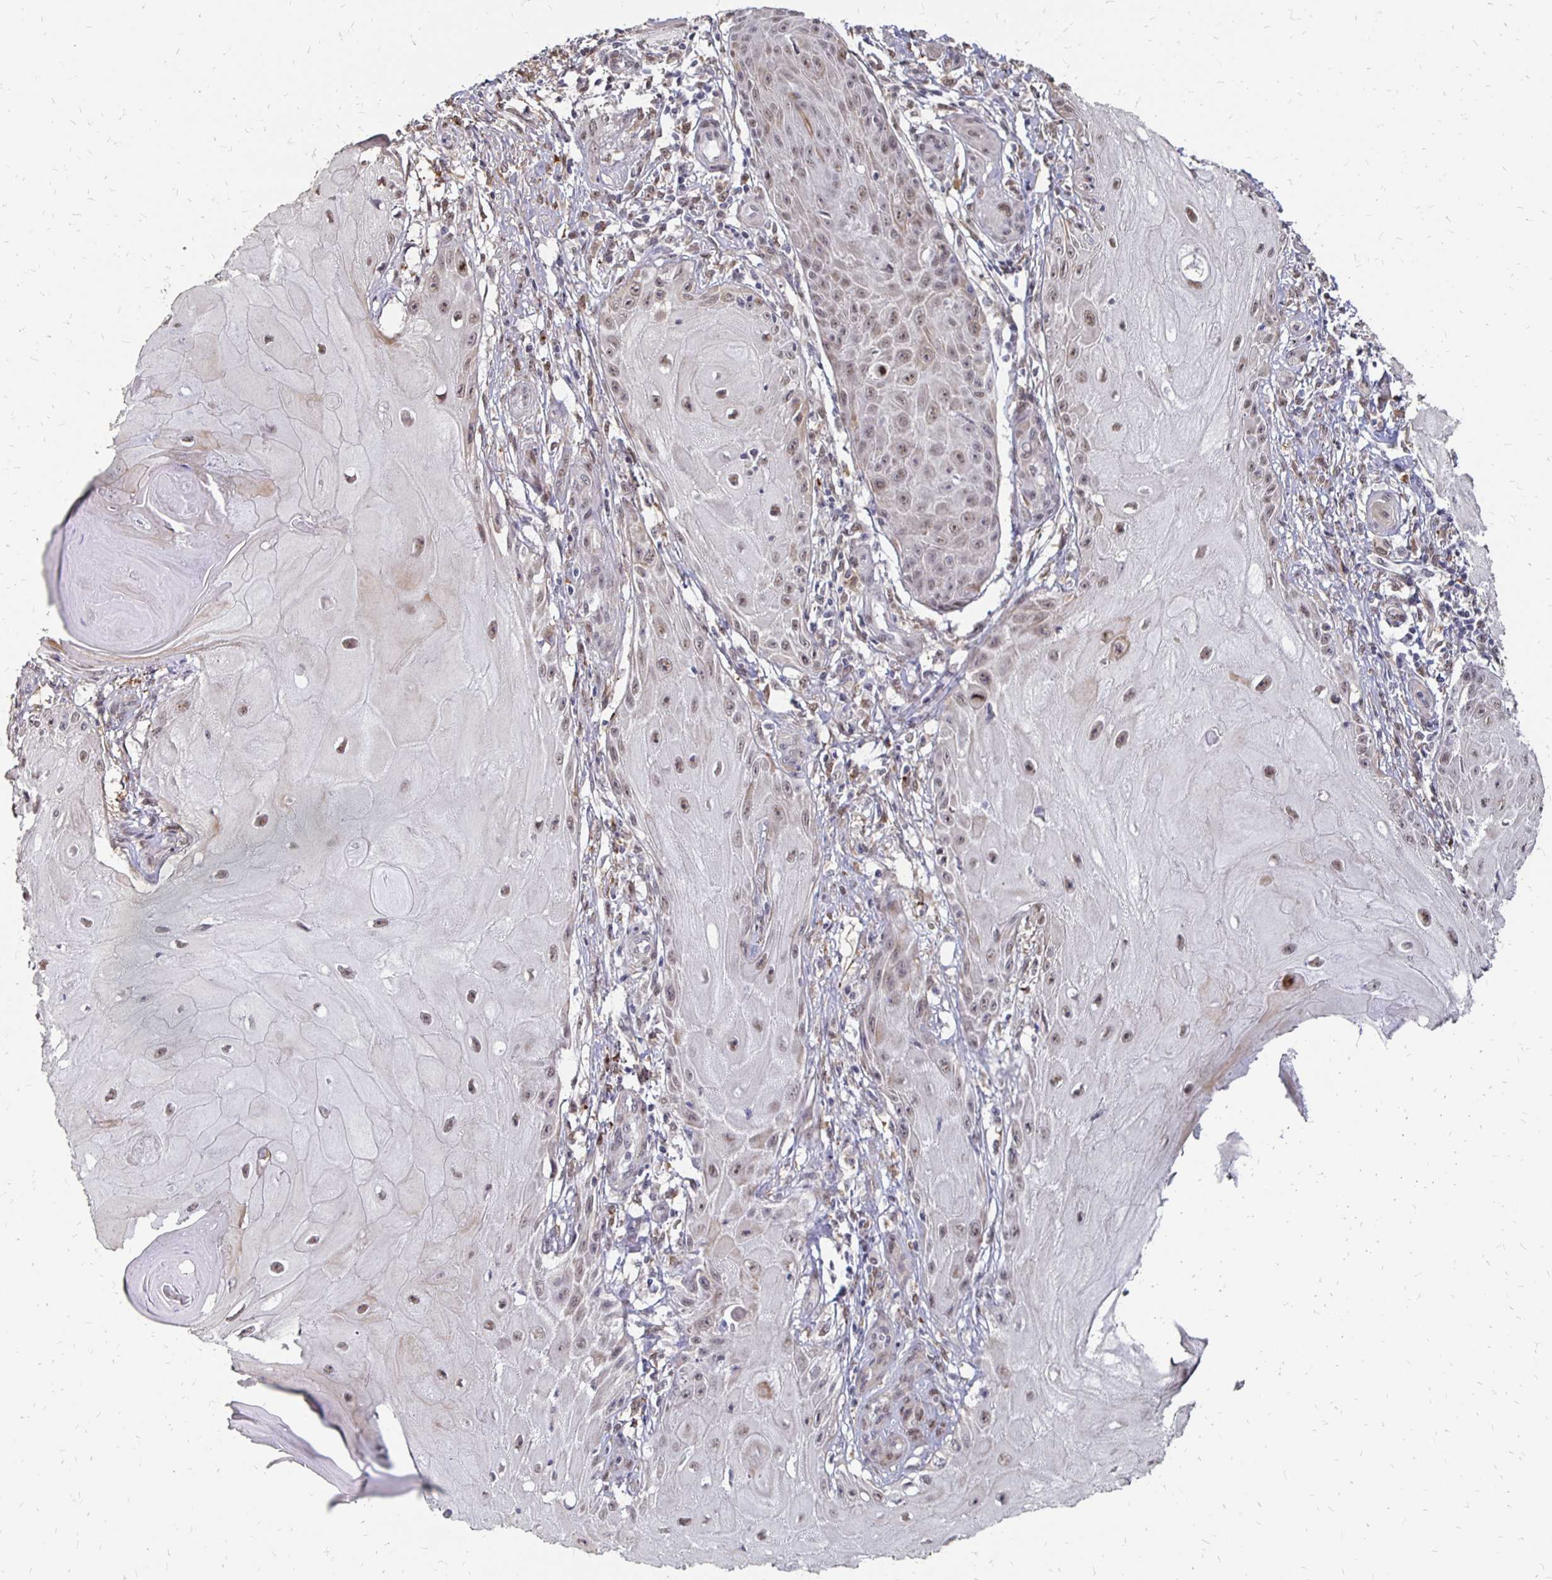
{"staining": {"intensity": "weak", "quantity": "25%-75%", "location": "cytoplasmic/membranous,nuclear"}, "tissue": "skin cancer", "cell_type": "Tumor cells", "image_type": "cancer", "snomed": [{"axis": "morphology", "description": "Squamous cell carcinoma, NOS"}, {"axis": "topography", "description": "Skin"}], "caption": "Human skin cancer stained for a protein (brown) demonstrates weak cytoplasmic/membranous and nuclear positive staining in about 25%-75% of tumor cells.", "gene": "CLASRP", "patient": {"sex": "female", "age": 77}}